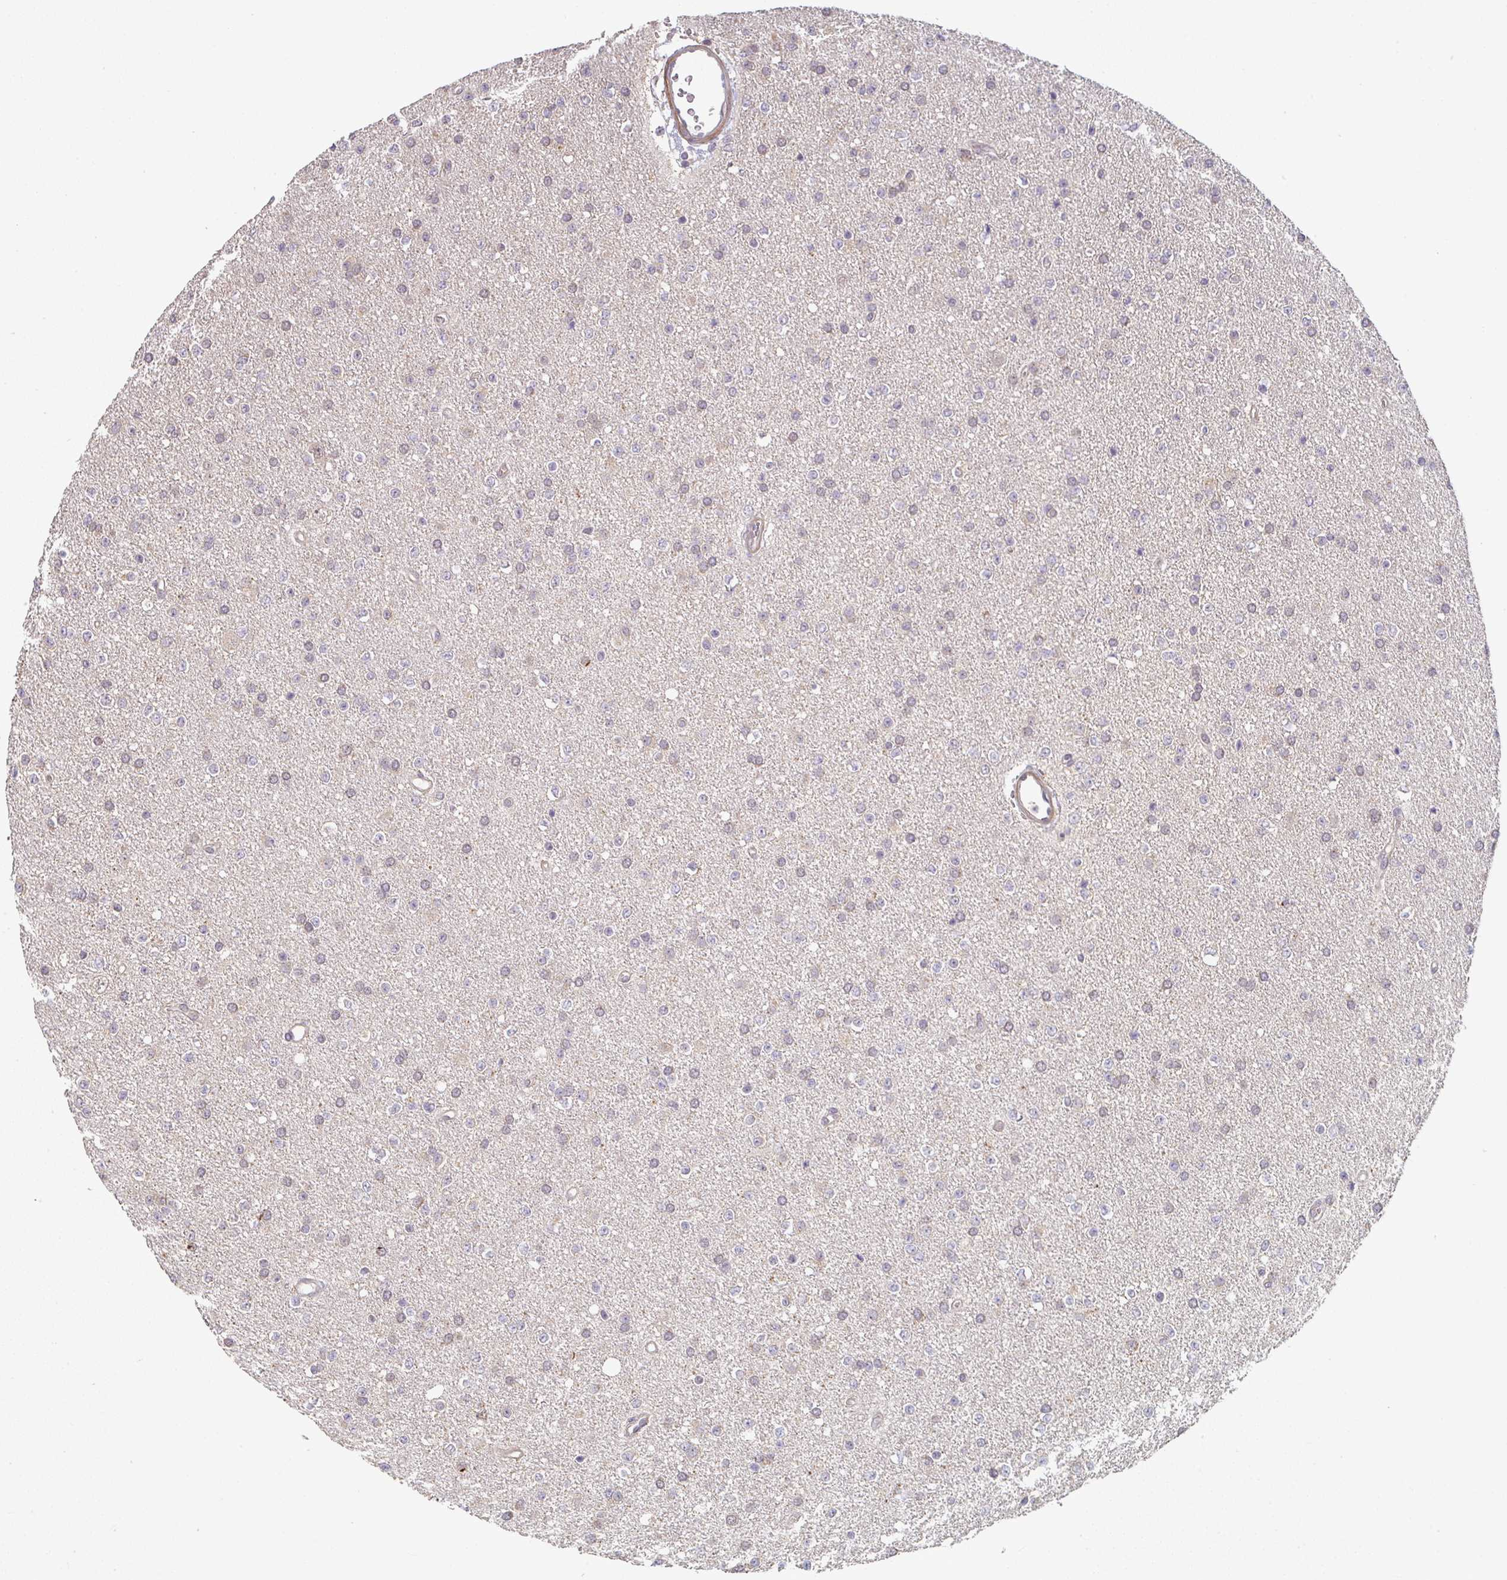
{"staining": {"intensity": "negative", "quantity": "none", "location": "none"}, "tissue": "glioma", "cell_type": "Tumor cells", "image_type": "cancer", "snomed": [{"axis": "morphology", "description": "Glioma, malignant, Low grade"}, {"axis": "topography", "description": "Brain"}], "caption": "Immunohistochemistry photomicrograph of human glioma stained for a protein (brown), which demonstrates no expression in tumor cells. (Brightfield microscopy of DAB immunohistochemistry at high magnification).", "gene": "RANGRF", "patient": {"sex": "female", "age": 34}}